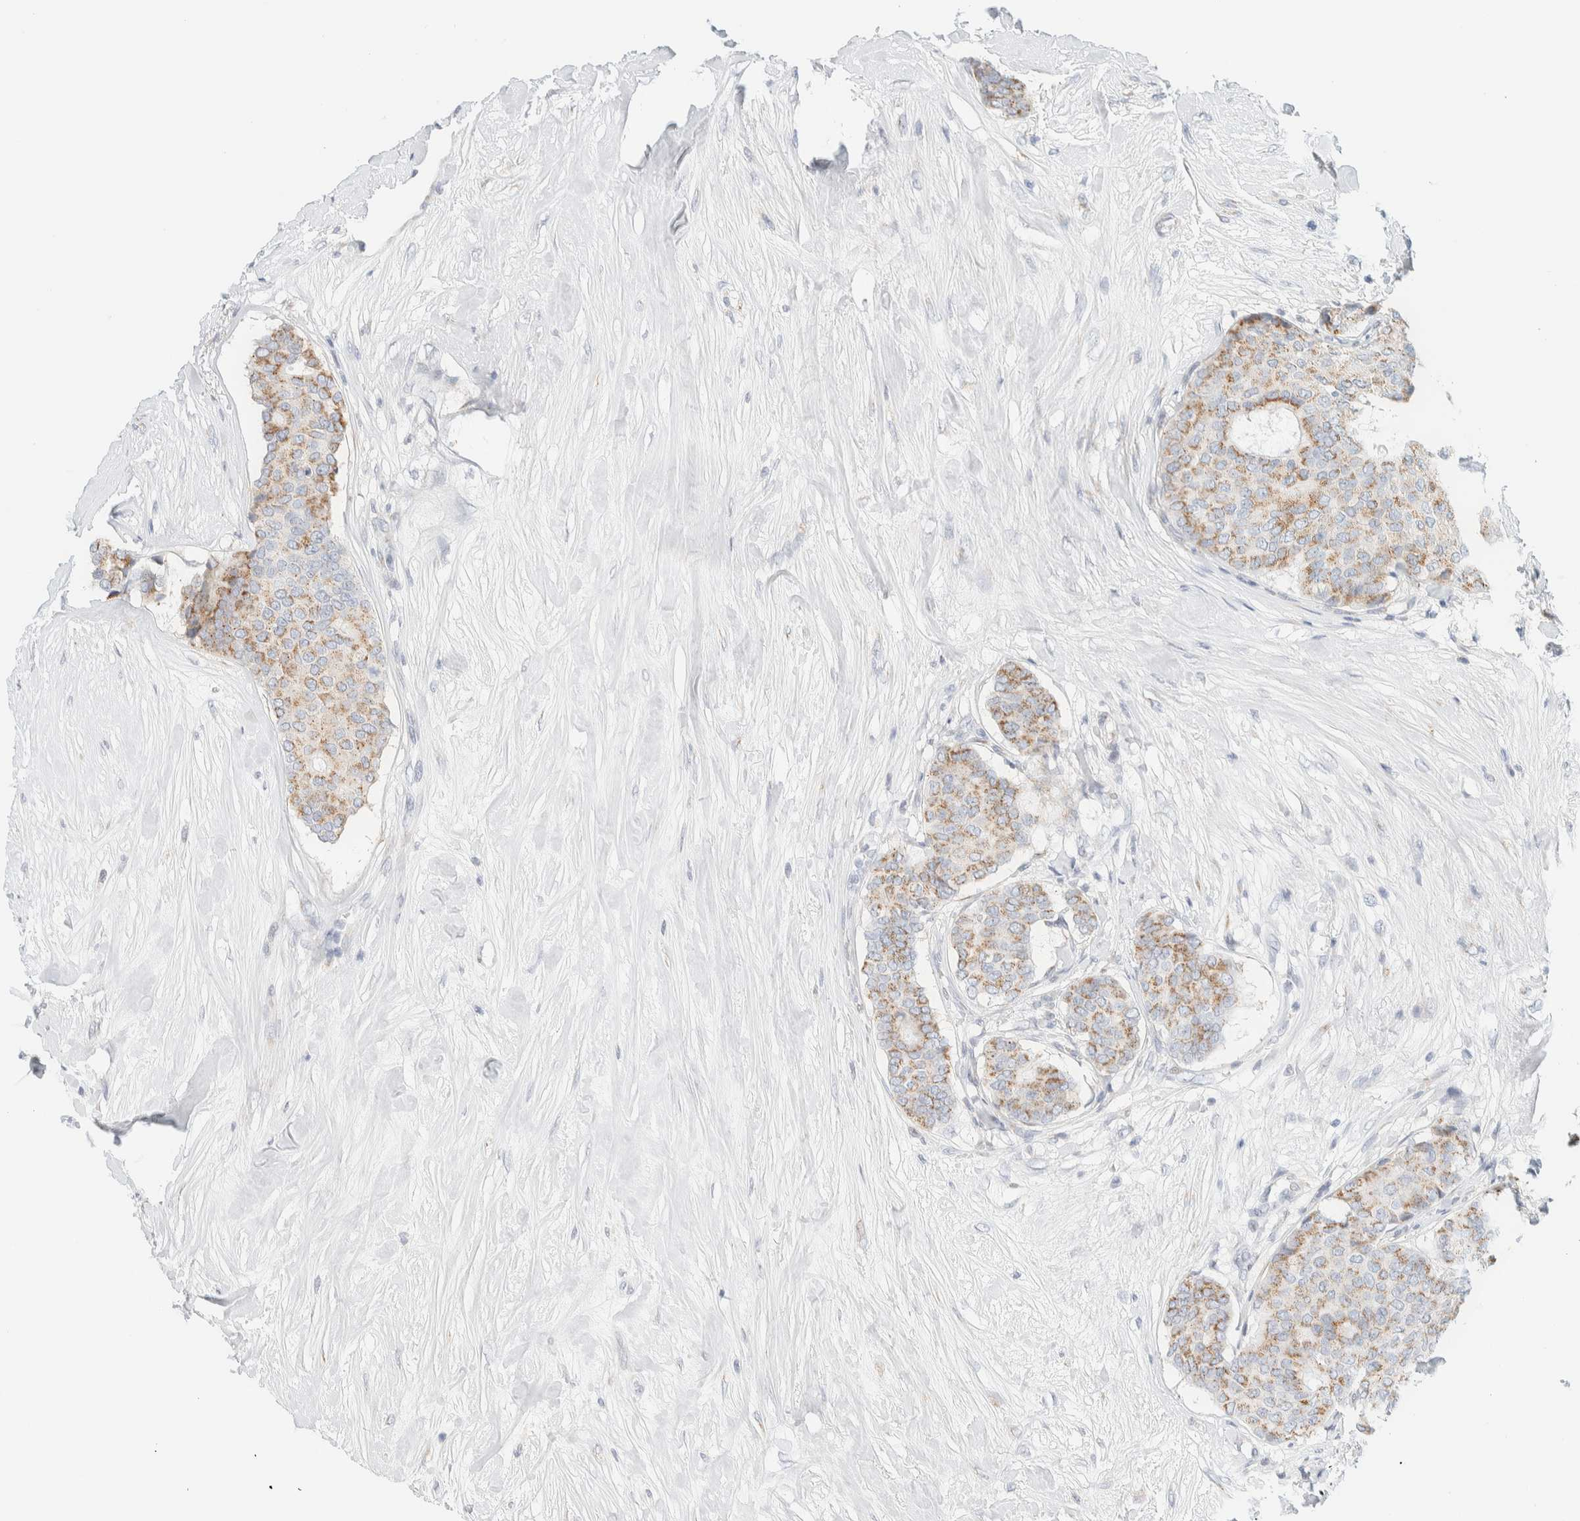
{"staining": {"intensity": "moderate", "quantity": ">75%", "location": "cytoplasmic/membranous"}, "tissue": "breast cancer", "cell_type": "Tumor cells", "image_type": "cancer", "snomed": [{"axis": "morphology", "description": "Duct carcinoma"}, {"axis": "topography", "description": "Breast"}], "caption": "IHC staining of breast infiltrating ductal carcinoma, which displays medium levels of moderate cytoplasmic/membranous positivity in about >75% of tumor cells indicating moderate cytoplasmic/membranous protein staining. The staining was performed using DAB (brown) for protein detection and nuclei were counterstained in hematoxylin (blue).", "gene": "SPNS3", "patient": {"sex": "female", "age": 75}}